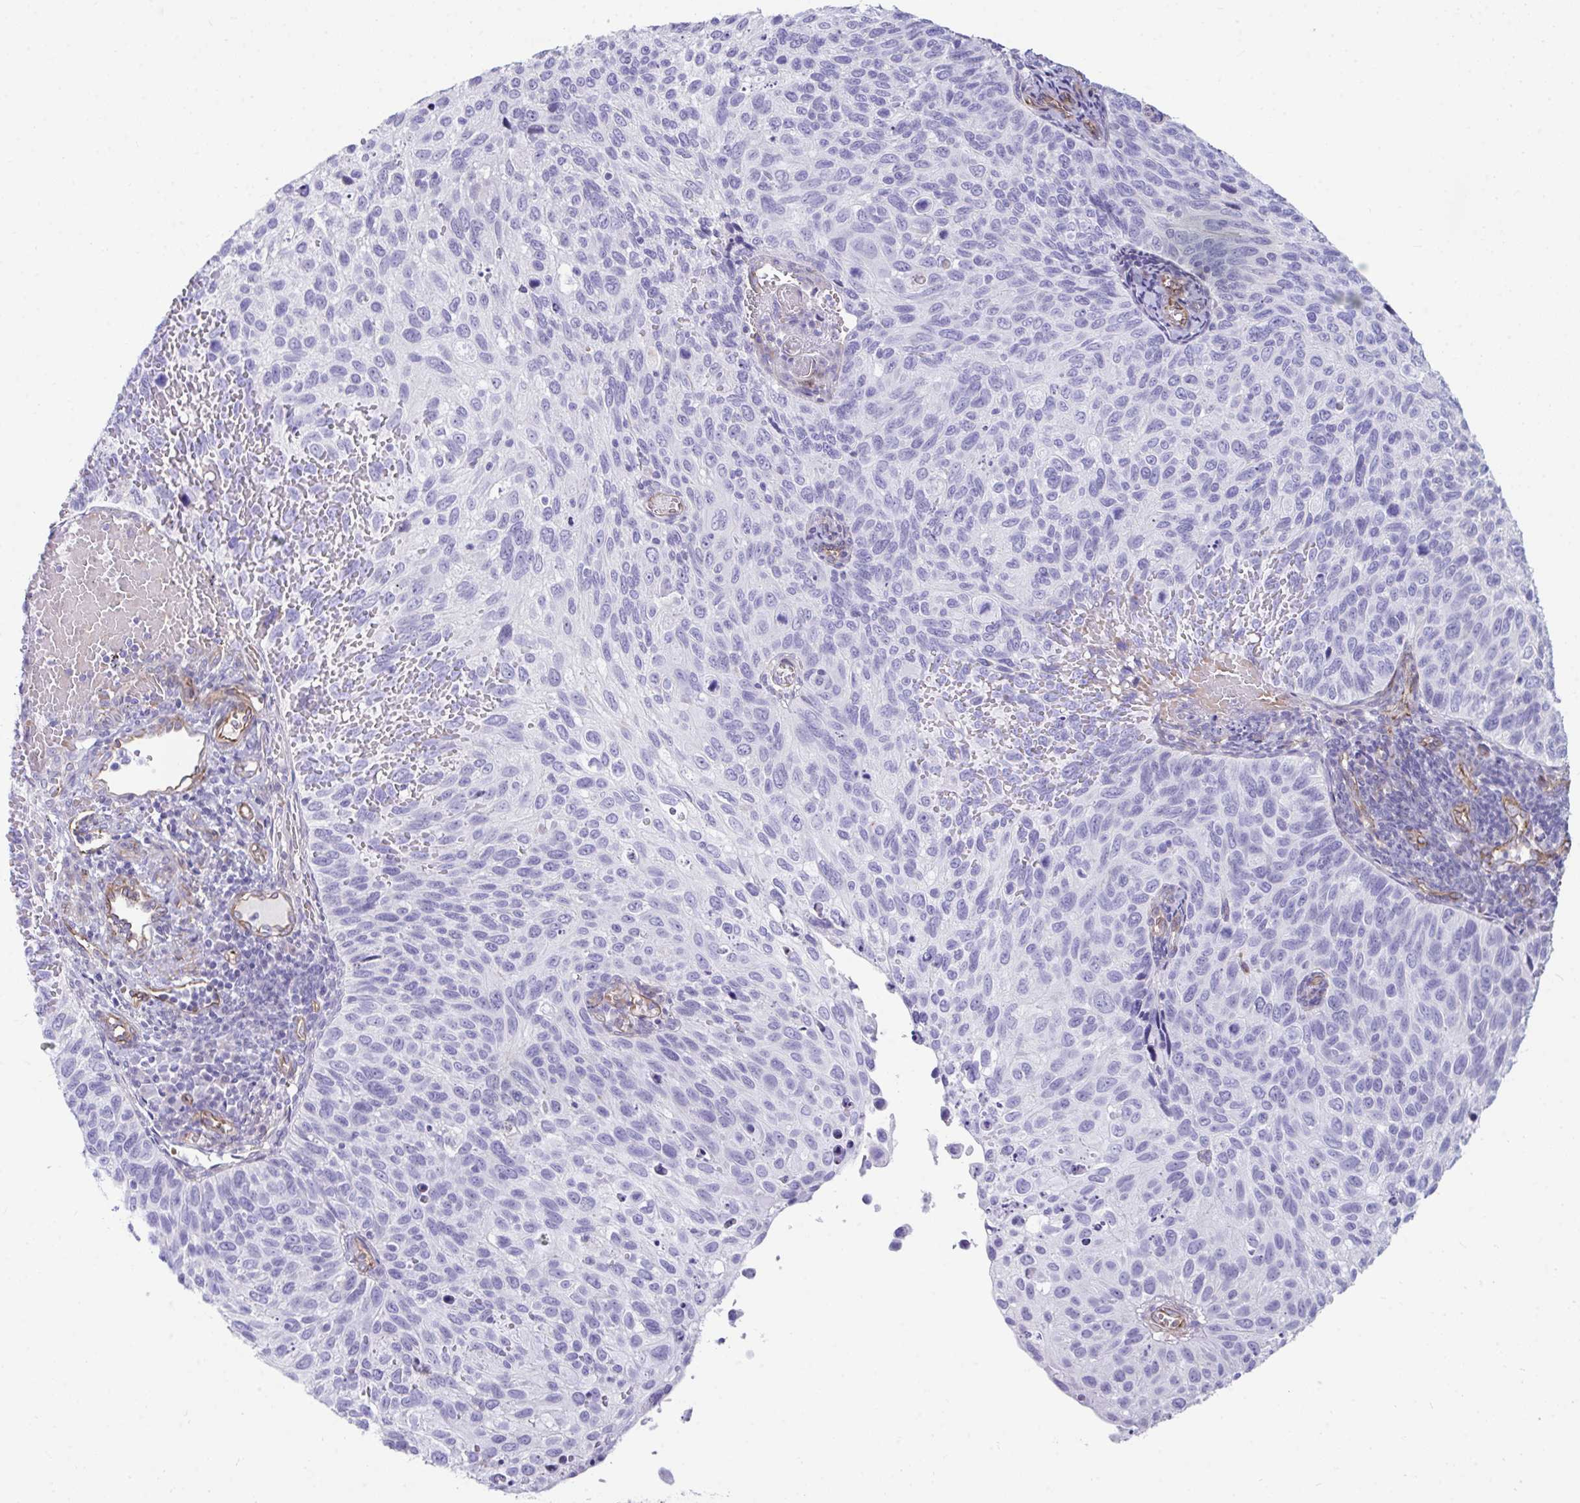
{"staining": {"intensity": "negative", "quantity": "none", "location": "none"}, "tissue": "cervical cancer", "cell_type": "Tumor cells", "image_type": "cancer", "snomed": [{"axis": "morphology", "description": "Squamous cell carcinoma, NOS"}, {"axis": "topography", "description": "Cervix"}], "caption": "Immunohistochemistry (IHC) of cervical cancer demonstrates no positivity in tumor cells.", "gene": "UBL3", "patient": {"sex": "female", "age": 70}}